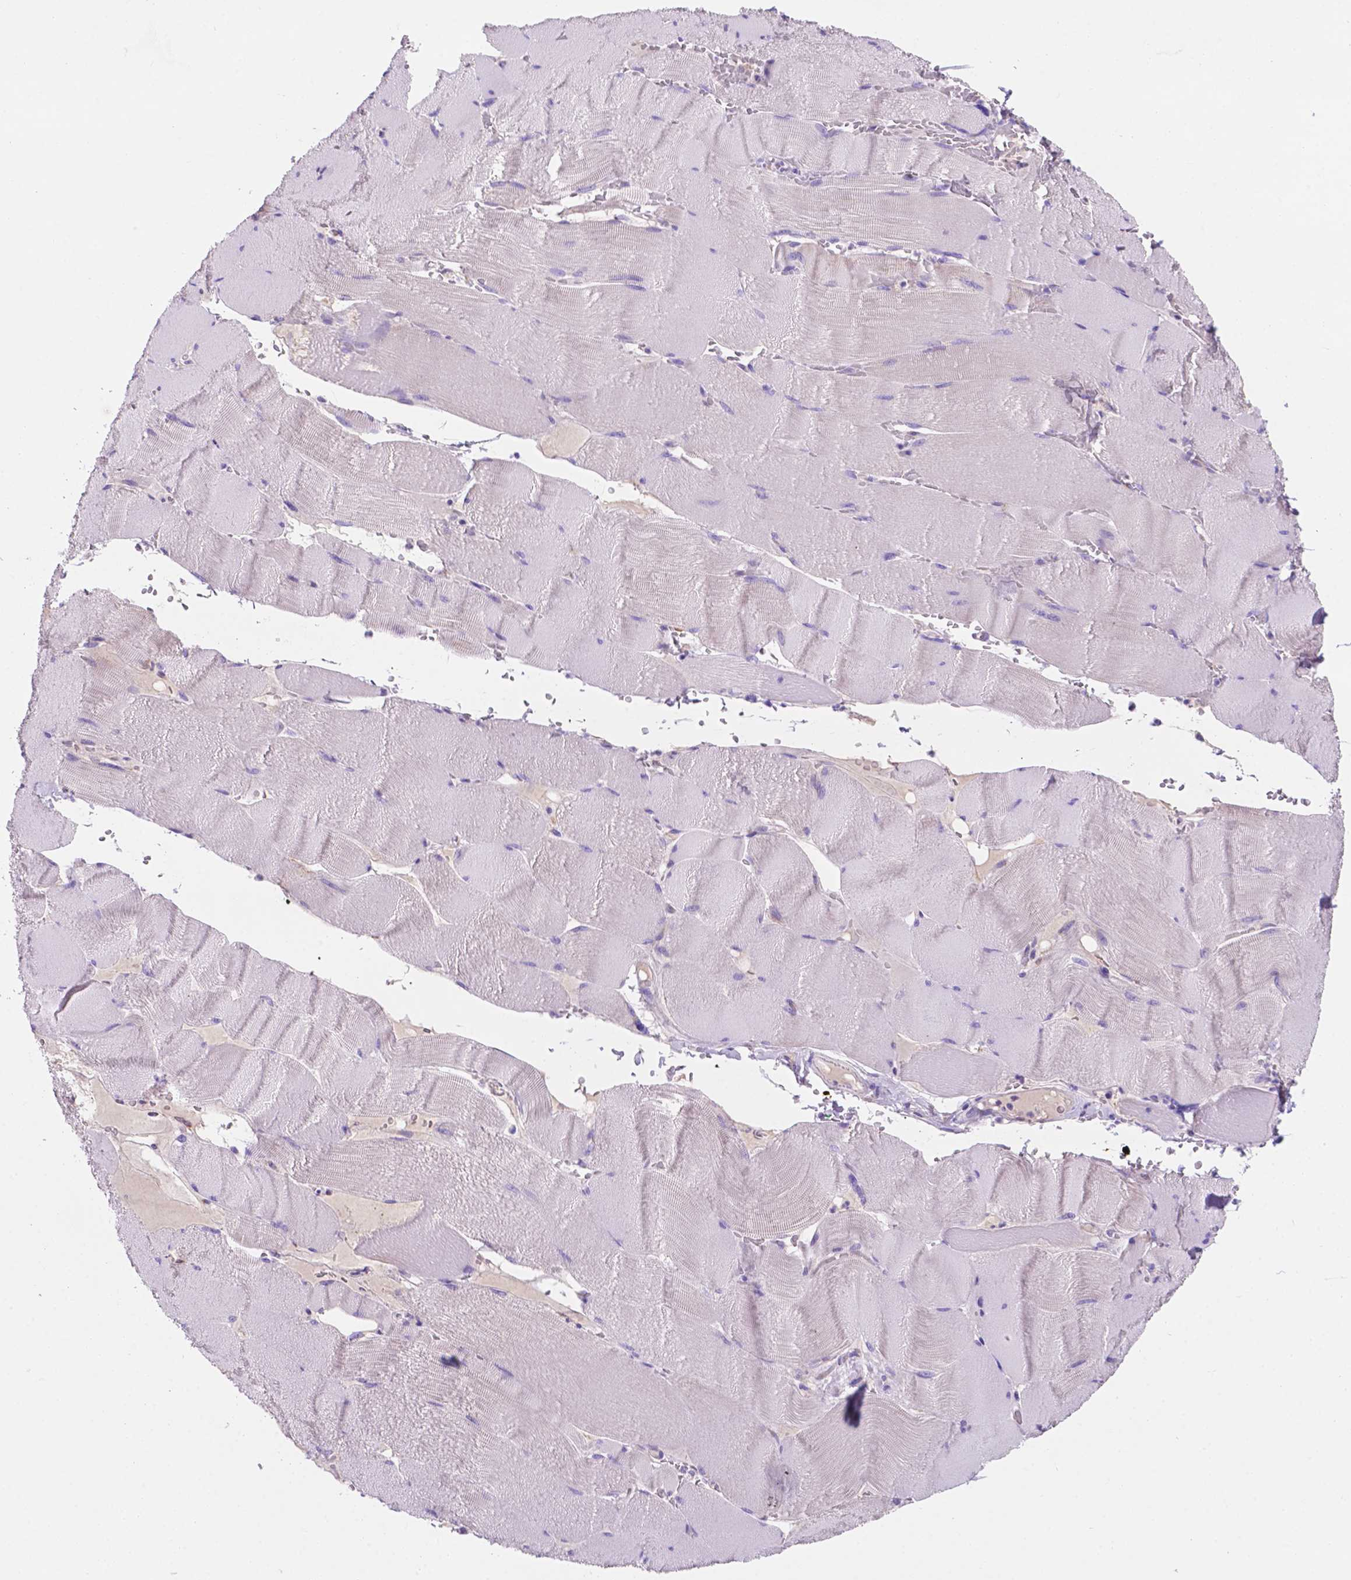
{"staining": {"intensity": "negative", "quantity": "none", "location": "none"}, "tissue": "skeletal muscle", "cell_type": "Myocytes", "image_type": "normal", "snomed": [{"axis": "morphology", "description": "Normal tissue, NOS"}, {"axis": "topography", "description": "Skeletal muscle"}], "caption": "The micrograph shows no staining of myocytes in normal skeletal muscle.", "gene": "CEACAM7", "patient": {"sex": "male", "age": 56}}